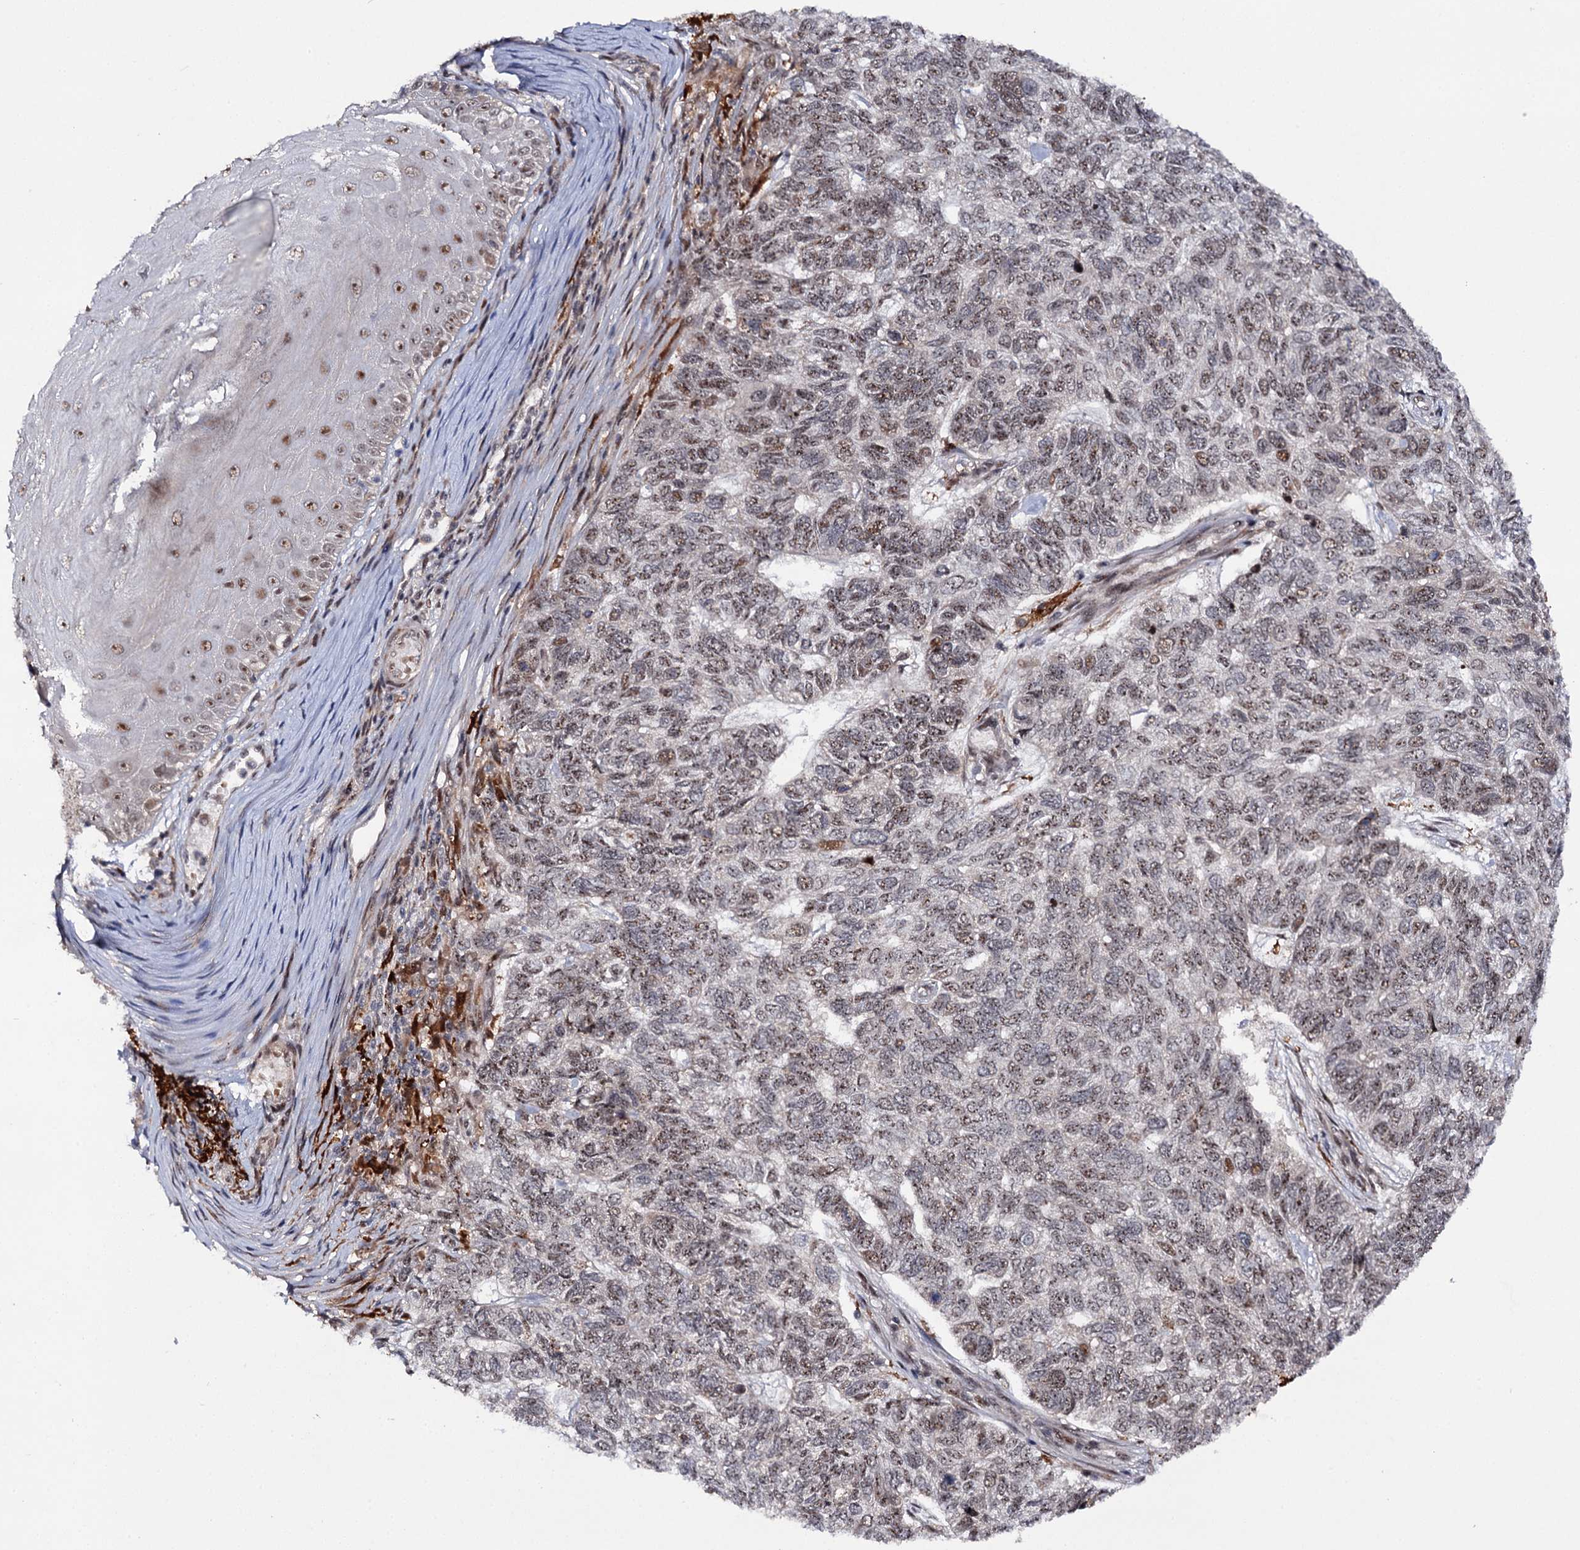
{"staining": {"intensity": "moderate", "quantity": "25%-75%", "location": "nuclear"}, "tissue": "skin cancer", "cell_type": "Tumor cells", "image_type": "cancer", "snomed": [{"axis": "morphology", "description": "Basal cell carcinoma"}, {"axis": "topography", "description": "Skin"}], "caption": "About 25%-75% of tumor cells in skin basal cell carcinoma demonstrate moderate nuclear protein staining as visualized by brown immunohistochemical staining.", "gene": "BUD13", "patient": {"sex": "female", "age": 65}}